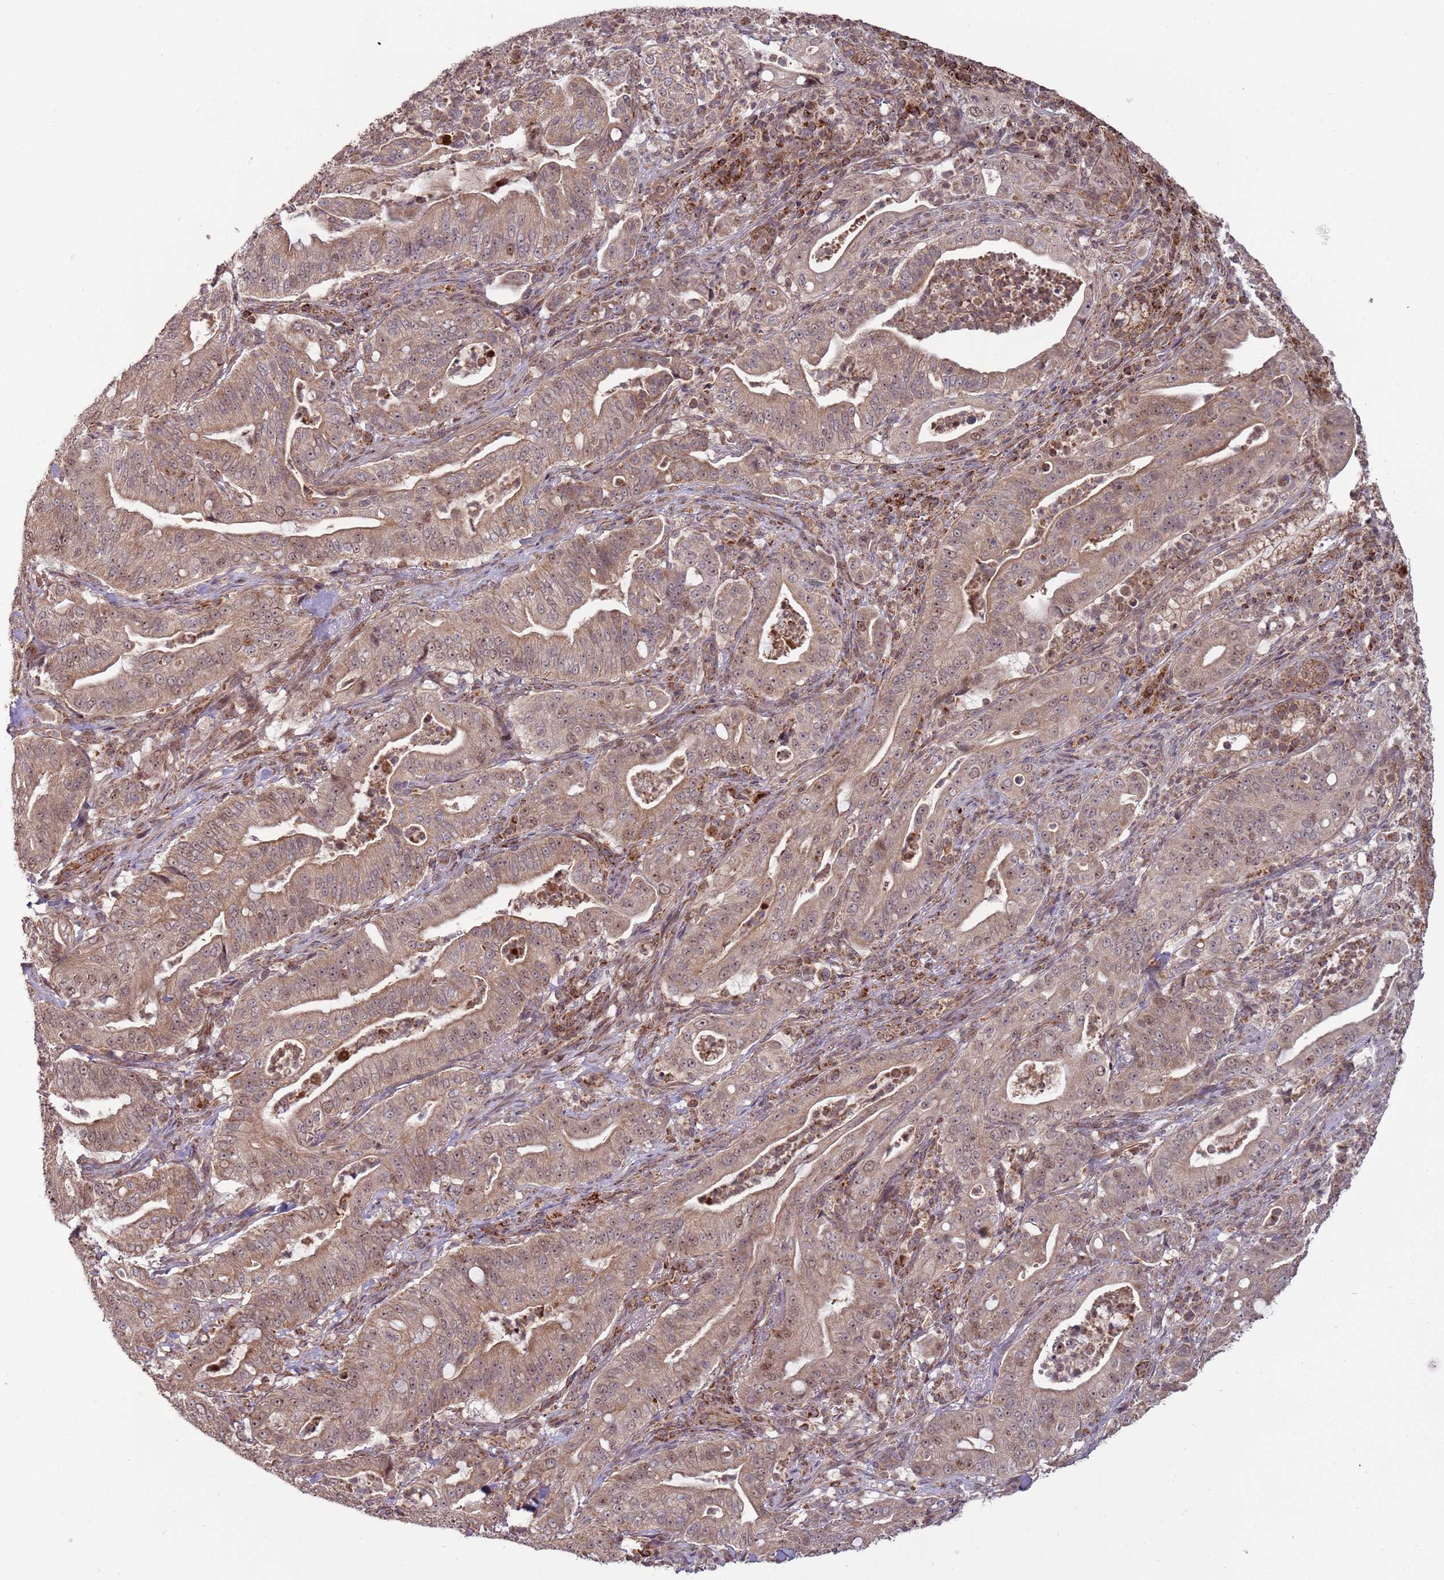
{"staining": {"intensity": "moderate", "quantity": ">75%", "location": "cytoplasmic/membranous,nuclear"}, "tissue": "pancreatic cancer", "cell_type": "Tumor cells", "image_type": "cancer", "snomed": [{"axis": "morphology", "description": "Adenocarcinoma, NOS"}, {"axis": "topography", "description": "Pancreas"}], "caption": "Moderate cytoplasmic/membranous and nuclear positivity for a protein is appreciated in approximately >75% of tumor cells of pancreatic cancer (adenocarcinoma) using immunohistochemistry.", "gene": "RCOR2", "patient": {"sex": "male", "age": 71}}